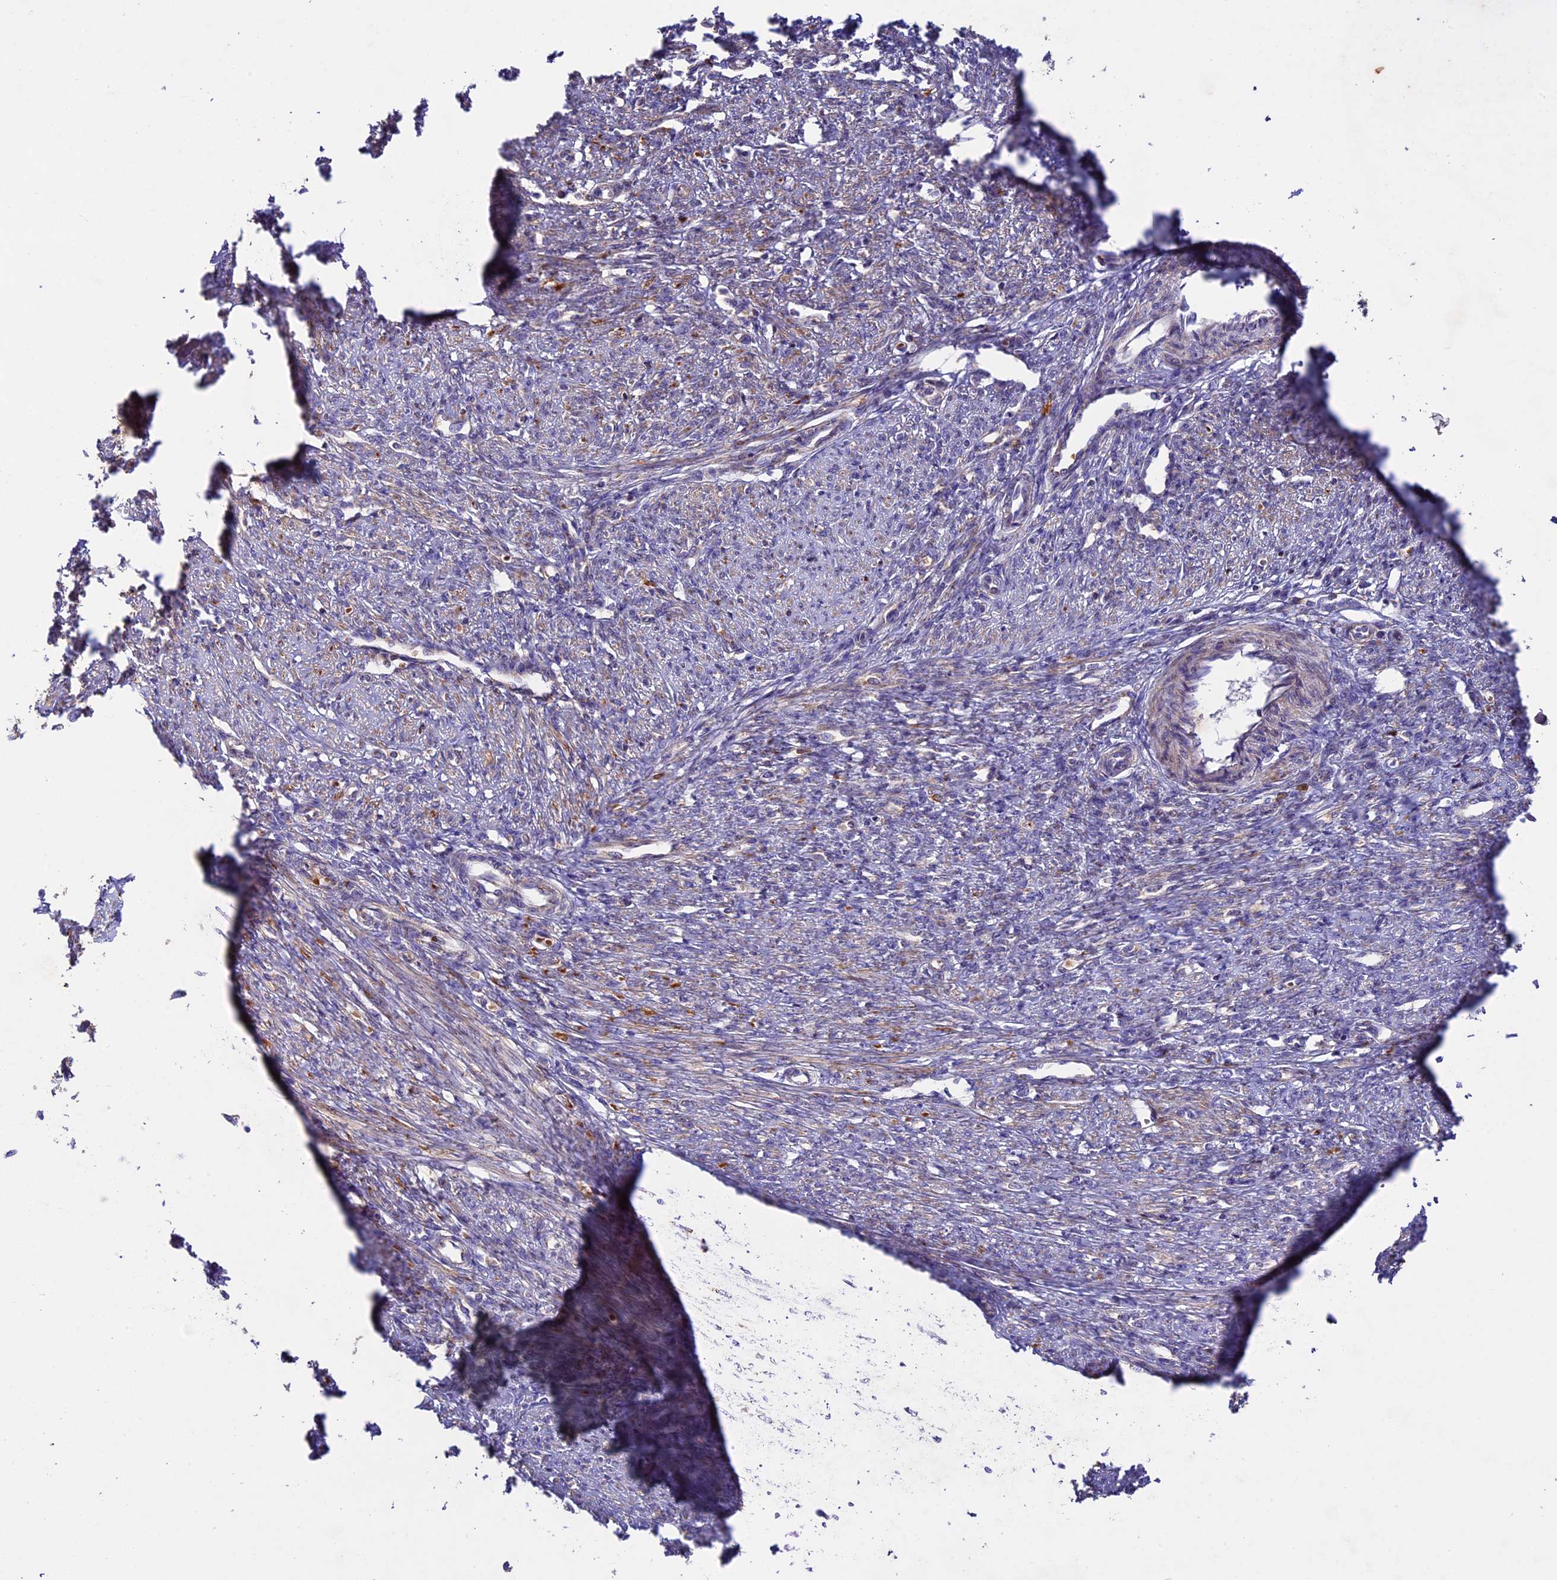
{"staining": {"intensity": "moderate", "quantity": "25%-75%", "location": "cytoplasmic/membranous"}, "tissue": "smooth muscle", "cell_type": "Smooth muscle cells", "image_type": "normal", "snomed": [{"axis": "morphology", "description": "Normal tissue, NOS"}, {"axis": "topography", "description": "Smooth muscle"}, {"axis": "topography", "description": "Uterus"}], "caption": "Immunohistochemistry (IHC) (DAB) staining of benign smooth muscle exhibits moderate cytoplasmic/membranous protein positivity in about 25%-75% of smooth muscle cells.", "gene": "OCEL1", "patient": {"sex": "female", "age": 59}}